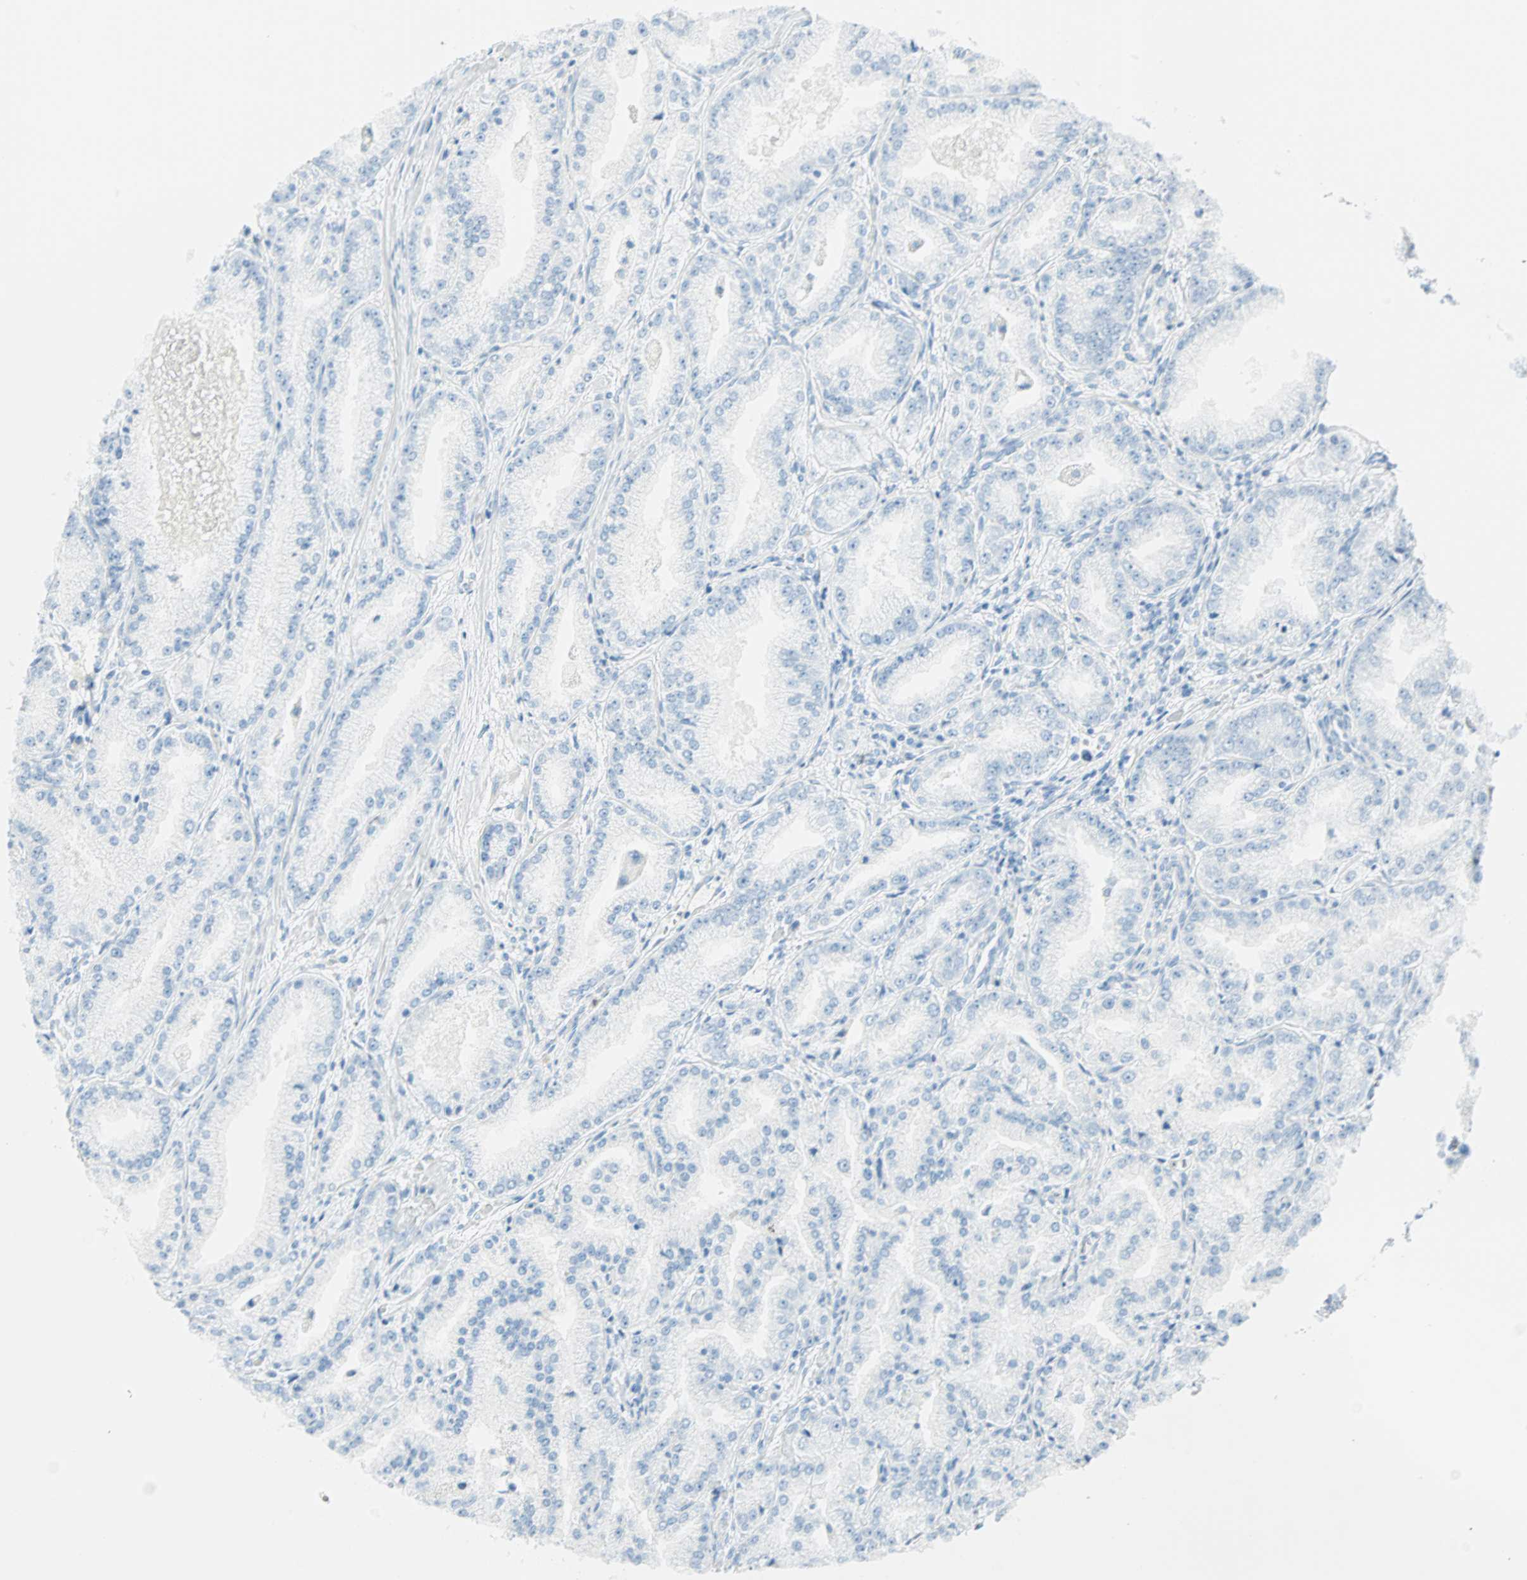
{"staining": {"intensity": "negative", "quantity": "none", "location": "none"}, "tissue": "prostate cancer", "cell_type": "Tumor cells", "image_type": "cancer", "snomed": [{"axis": "morphology", "description": "Adenocarcinoma, High grade"}, {"axis": "topography", "description": "Prostate"}], "caption": "Tumor cells show no significant positivity in prostate cancer.", "gene": "NES", "patient": {"sex": "male", "age": 61}}